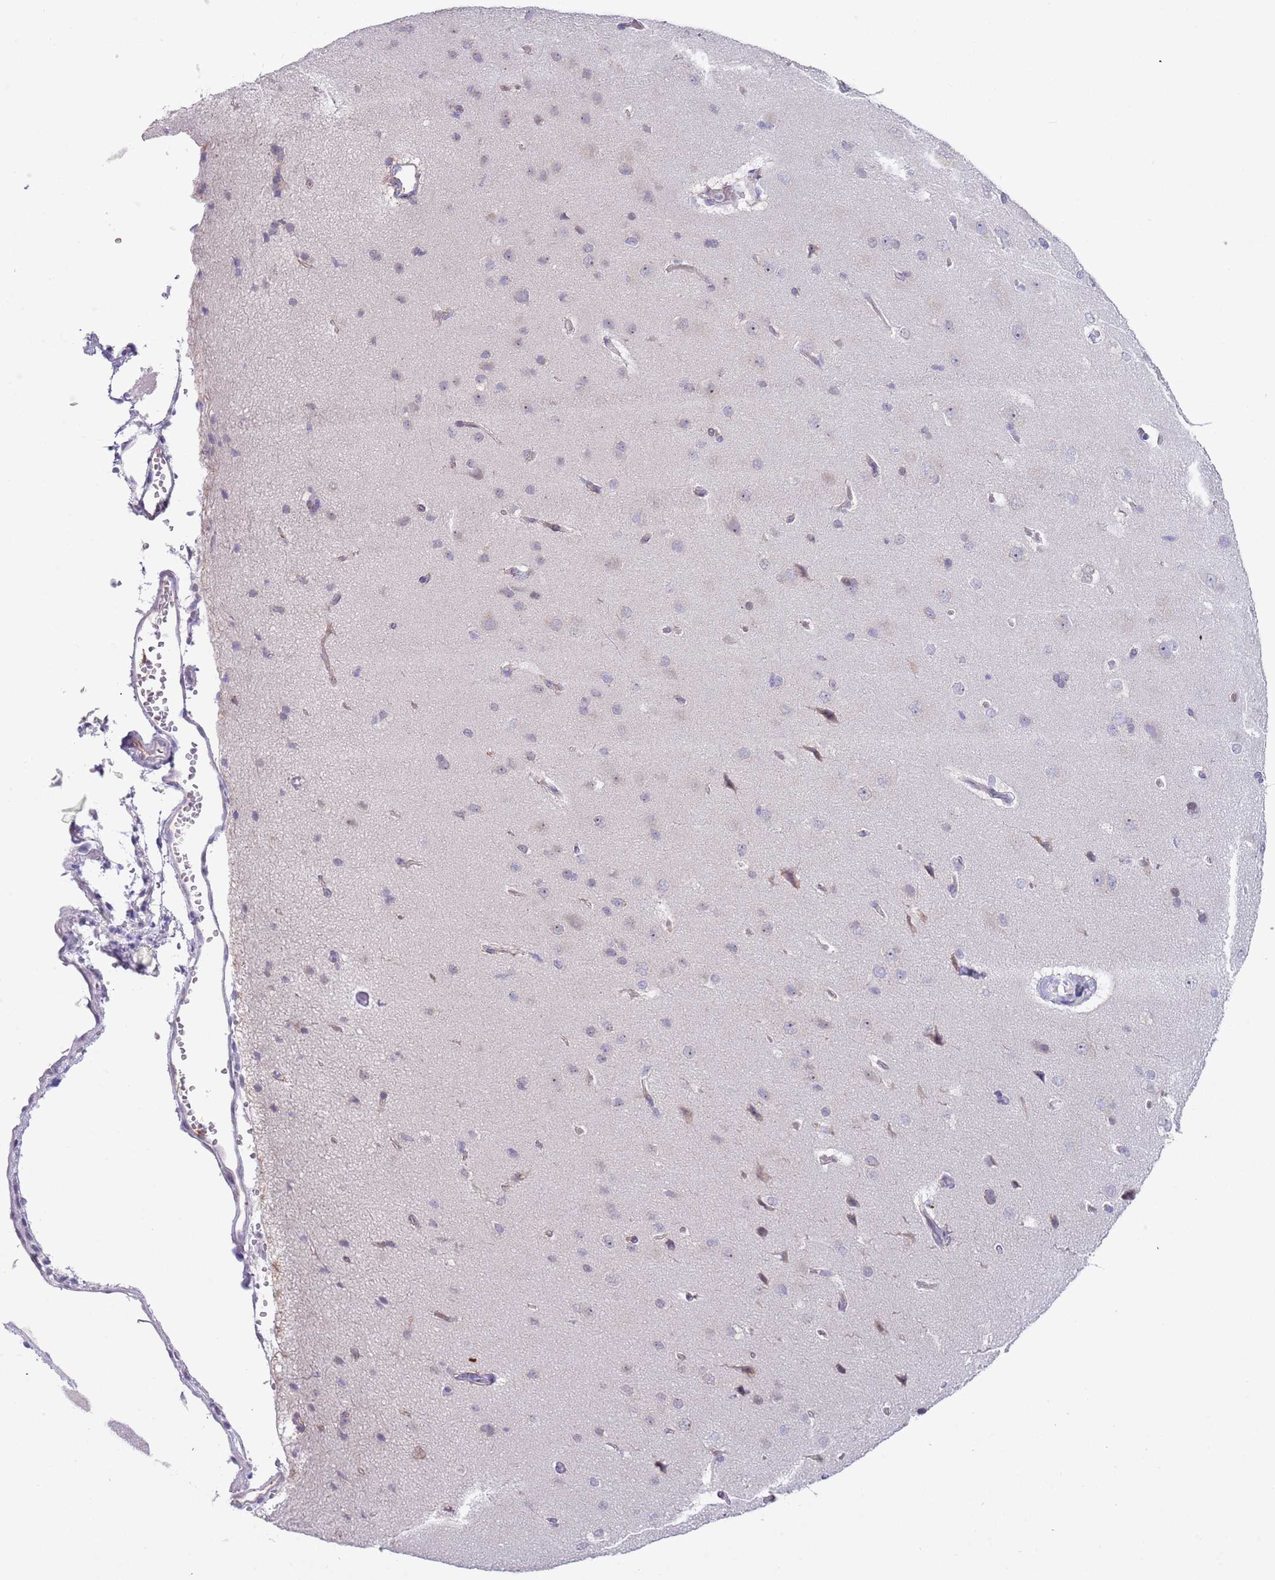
{"staining": {"intensity": "negative", "quantity": "none", "location": "none"}, "tissue": "cerebral cortex", "cell_type": "Endothelial cells", "image_type": "normal", "snomed": [{"axis": "morphology", "description": "Normal tissue, NOS"}, {"axis": "topography", "description": "Cerebral cortex"}], "caption": "Immunohistochemical staining of normal human cerebral cortex shows no significant positivity in endothelial cells. (Stains: DAB (3,3'-diaminobenzidine) IHC with hematoxylin counter stain, Microscopy: brightfield microscopy at high magnification).", "gene": "TNRC6C", "patient": {"sex": "male", "age": 62}}